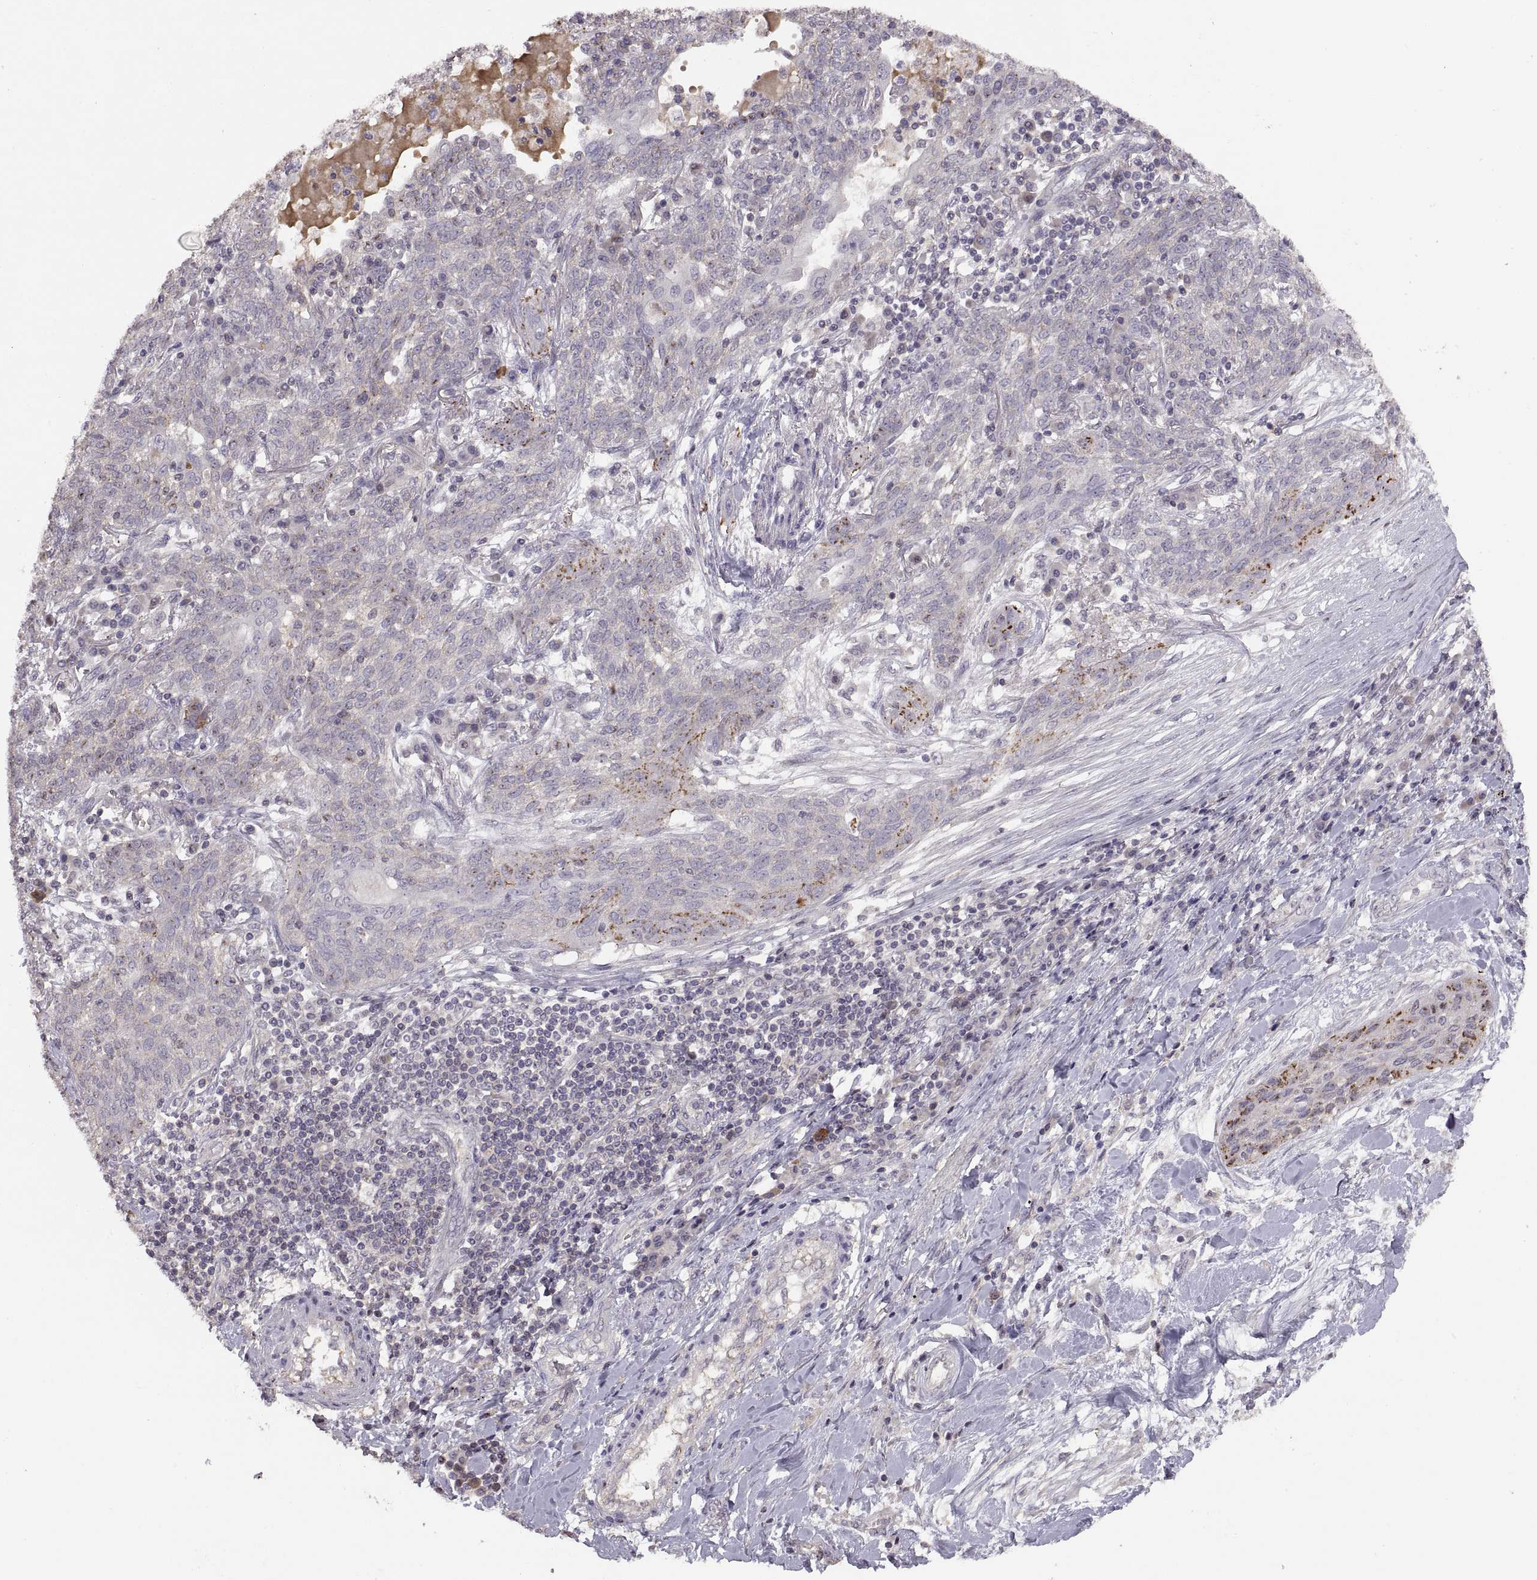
{"staining": {"intensity": "moderate", "quantity": "<25%", "location": "cytoplasmic/membranous"}, "tissue": "lung cancer", "cell_type": "Tumor cells", "image_type": "cancer", "snomed": [{"axis": "morphology", "description": "Squamous cell carcinoma, NOS"}, {"axis": "topography", "description": "Lung"}], "caption": "Protein expression by immunohistochemistry (IHC) shows moderate cytoplasmic/membranous staining in approximately <25% of tumor cells in lung cancer (squamous cell carcinoma). Using DAB (brown) and hematoxylin (blue) stains, captured at high magnification using brightfield microscopy.", "gene": "NMNAT2", "patient": {"sex": "female", "age": 70}}